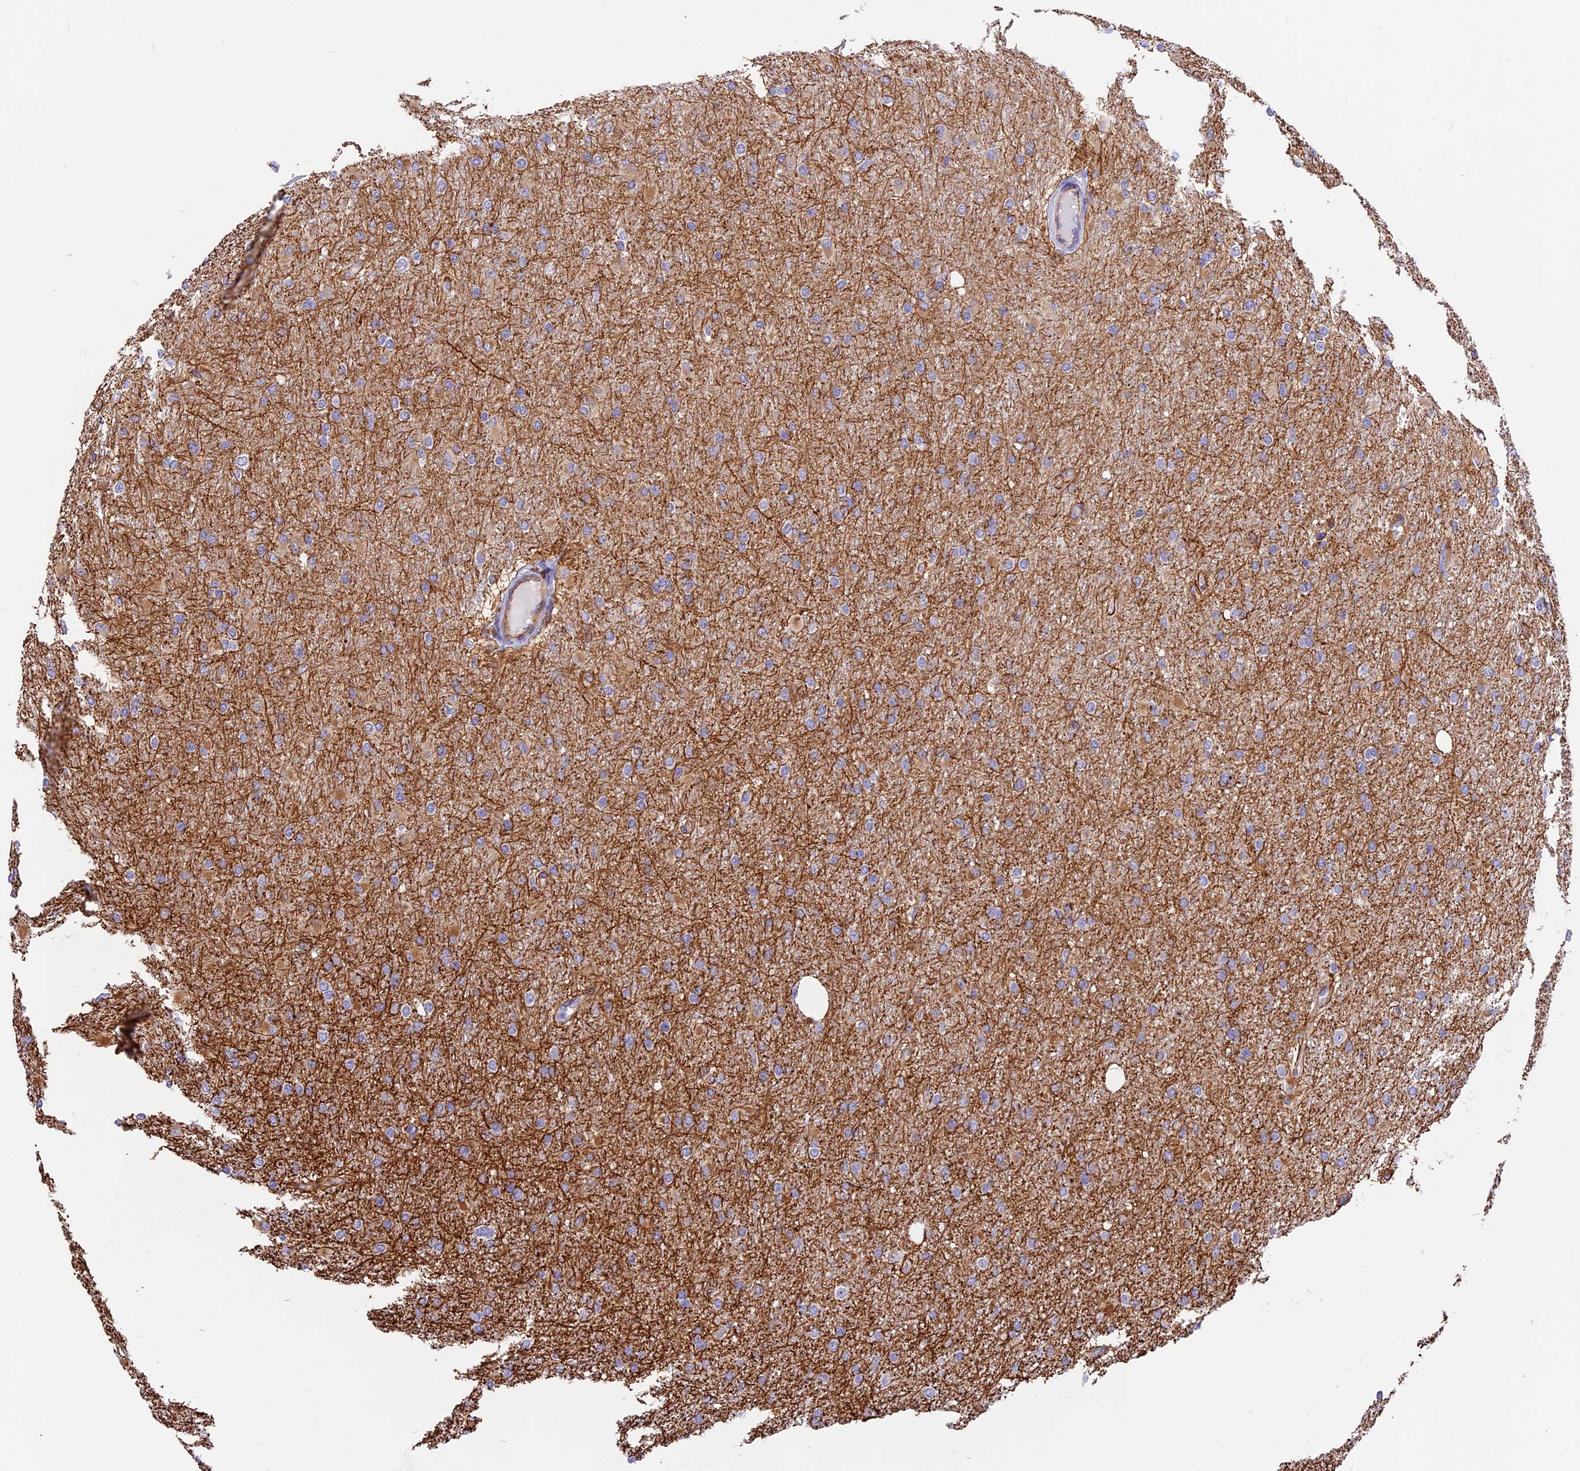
{"staining": {"intensity": "moderate", "quantity": "<25%", "location": "cytoplasmic/membranous"}, "tissue": "glioma", "cell_type": "Tumor cells", "image_type": "cancer", "snomed": [{"axis": "morphology", "description": "Glioma, malignant, High grade"}, {"axis": "topography", "description": "Cerebral cortex"}], "caption": "Immunohistochemistry (IHC) of glioma reveals low levels of moderate cytoplasmic/membranous expression in about <25% of tumor cells.", "gene": "R3HDM4", "patient": {"sex": "female", "age": 36}}